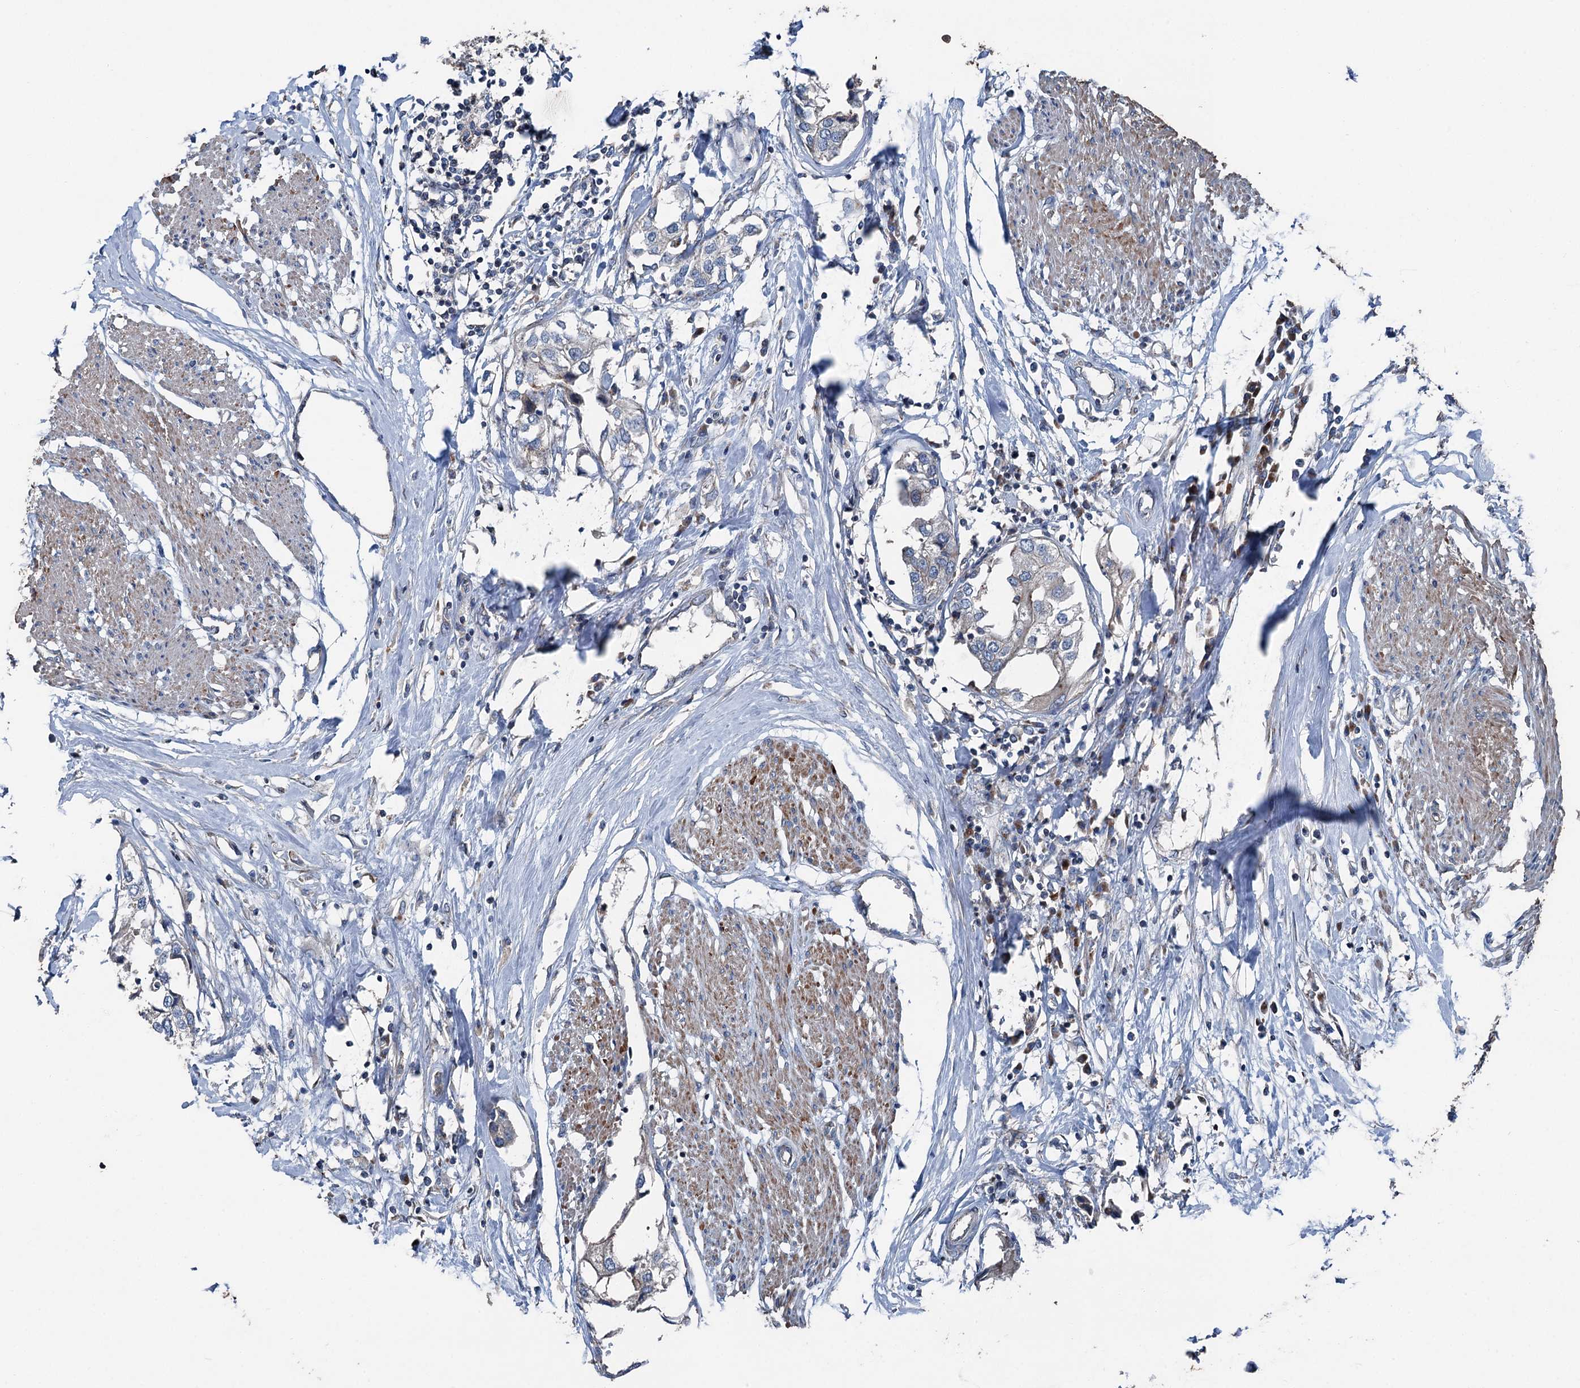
{"staining": {"intensity": "negative", "quantity": "none", "location": "none"}, "tissue": "urothelial cancer", "cell_type": "Tumor cells", "image_type": "cancer", "snomed": [{"axis": "morphology", "description": "Urothelial carcinoma, High grade"}, {"axis": "topography", "description": "Urinary bladder"}], "caption": "Micrograph shows no protein expression in tumor cells of high-grade urothelial carcinoma tissue.", "gene": "RUFY1", "patient": {"sex": "male", "age": 64}}